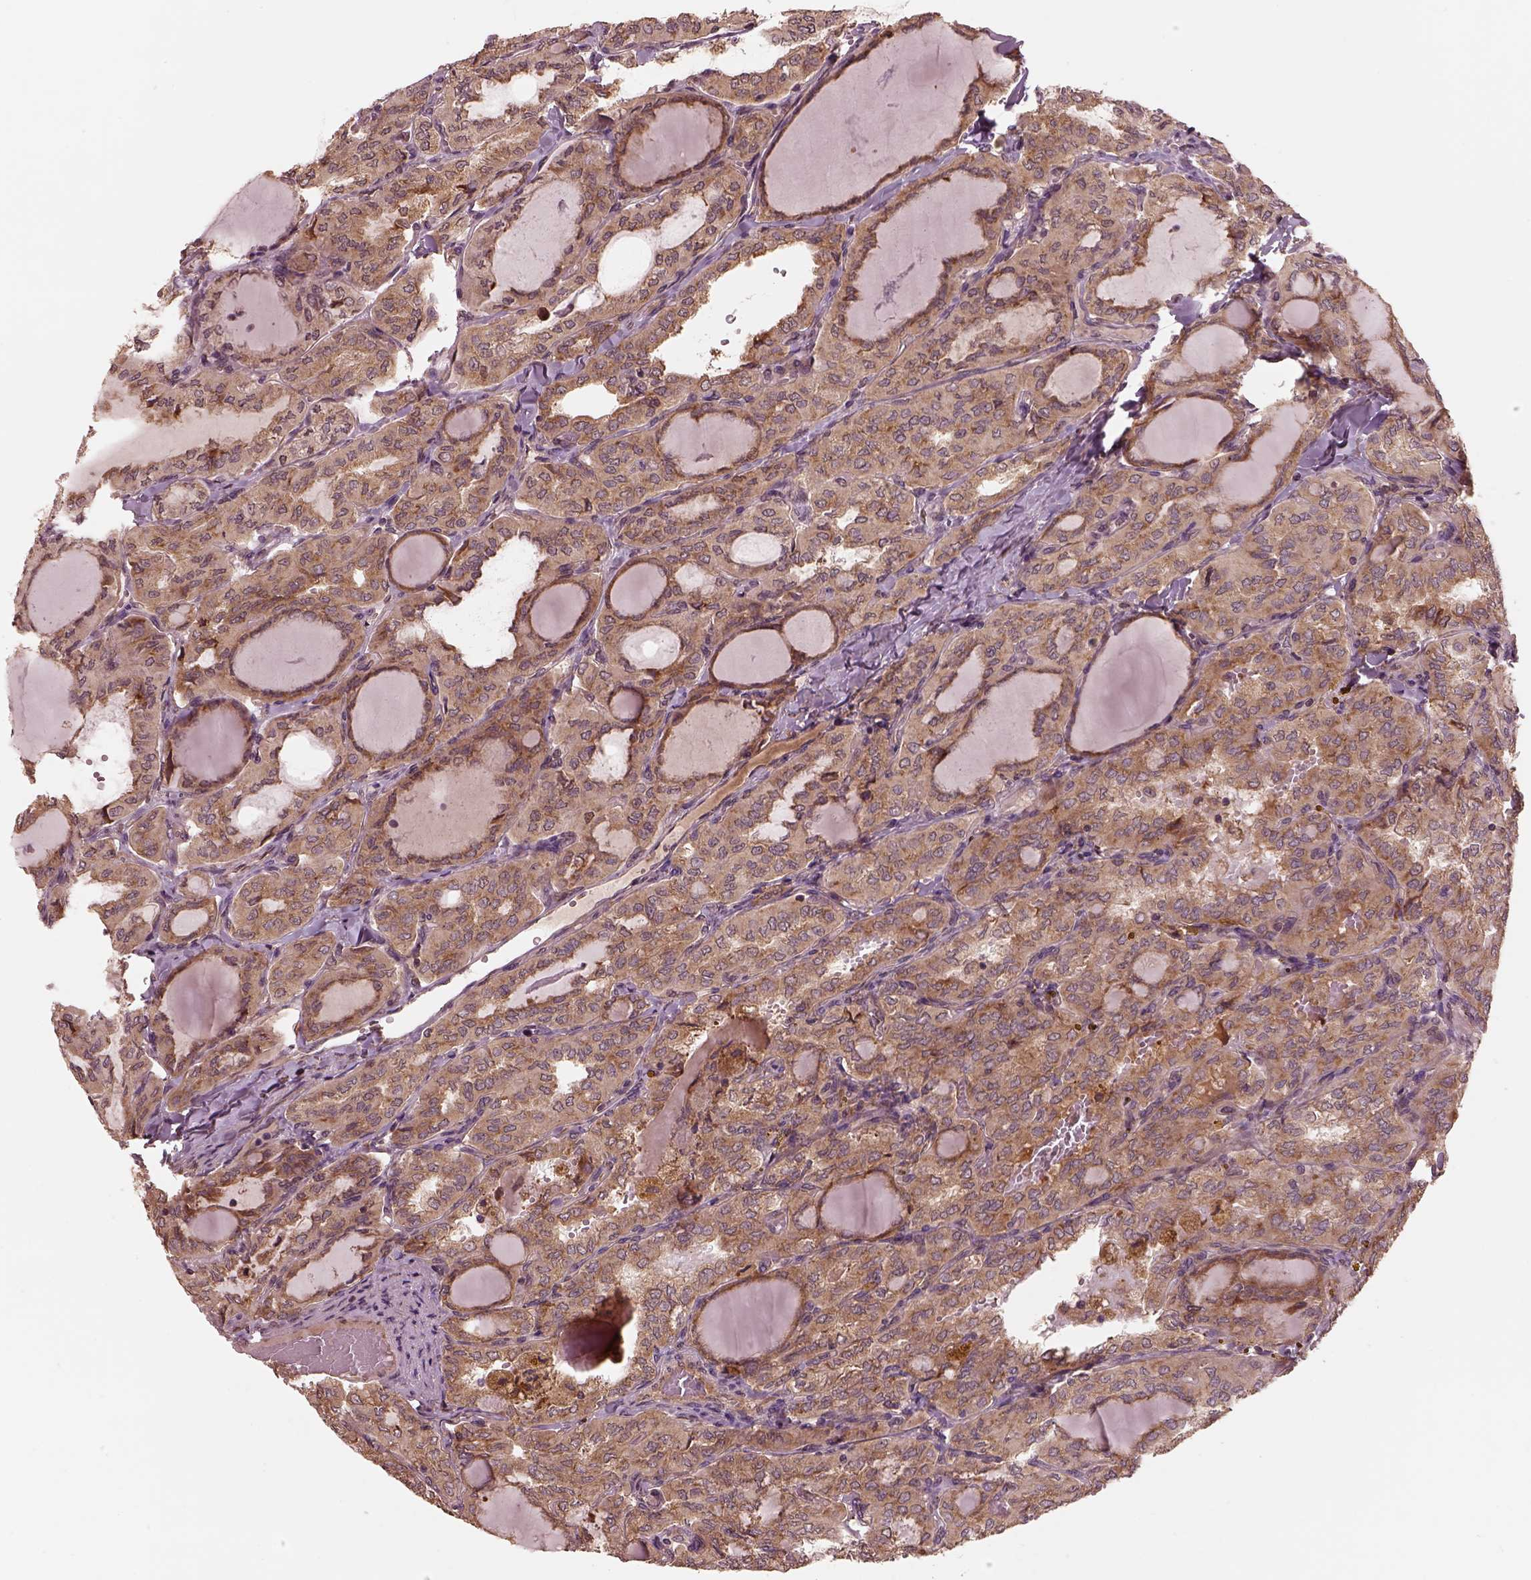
{"staining": {"intensity": "moderate", "quantity": ">75%", "location": "cytoplasmic/membranous"}, "tissue": "thyroid cancer", "cell_type": "Tumor cells", "image_type": "cancer", "snomed": [{"axis": "morphology", "description": "Papillary adenocarcinoma, NOS"}, {"axis": "topography", "description": "Thyroid gland"}], "caption": "Brown immunohistochemical staining in thyroid cancer (papillary adenocarcinoma) exhibits moderate cytoplasmic/membranous staining in approximately >75% of tumor cells.", "gene": "RPS5", "patient": {"sex": "male", "age": 20}}